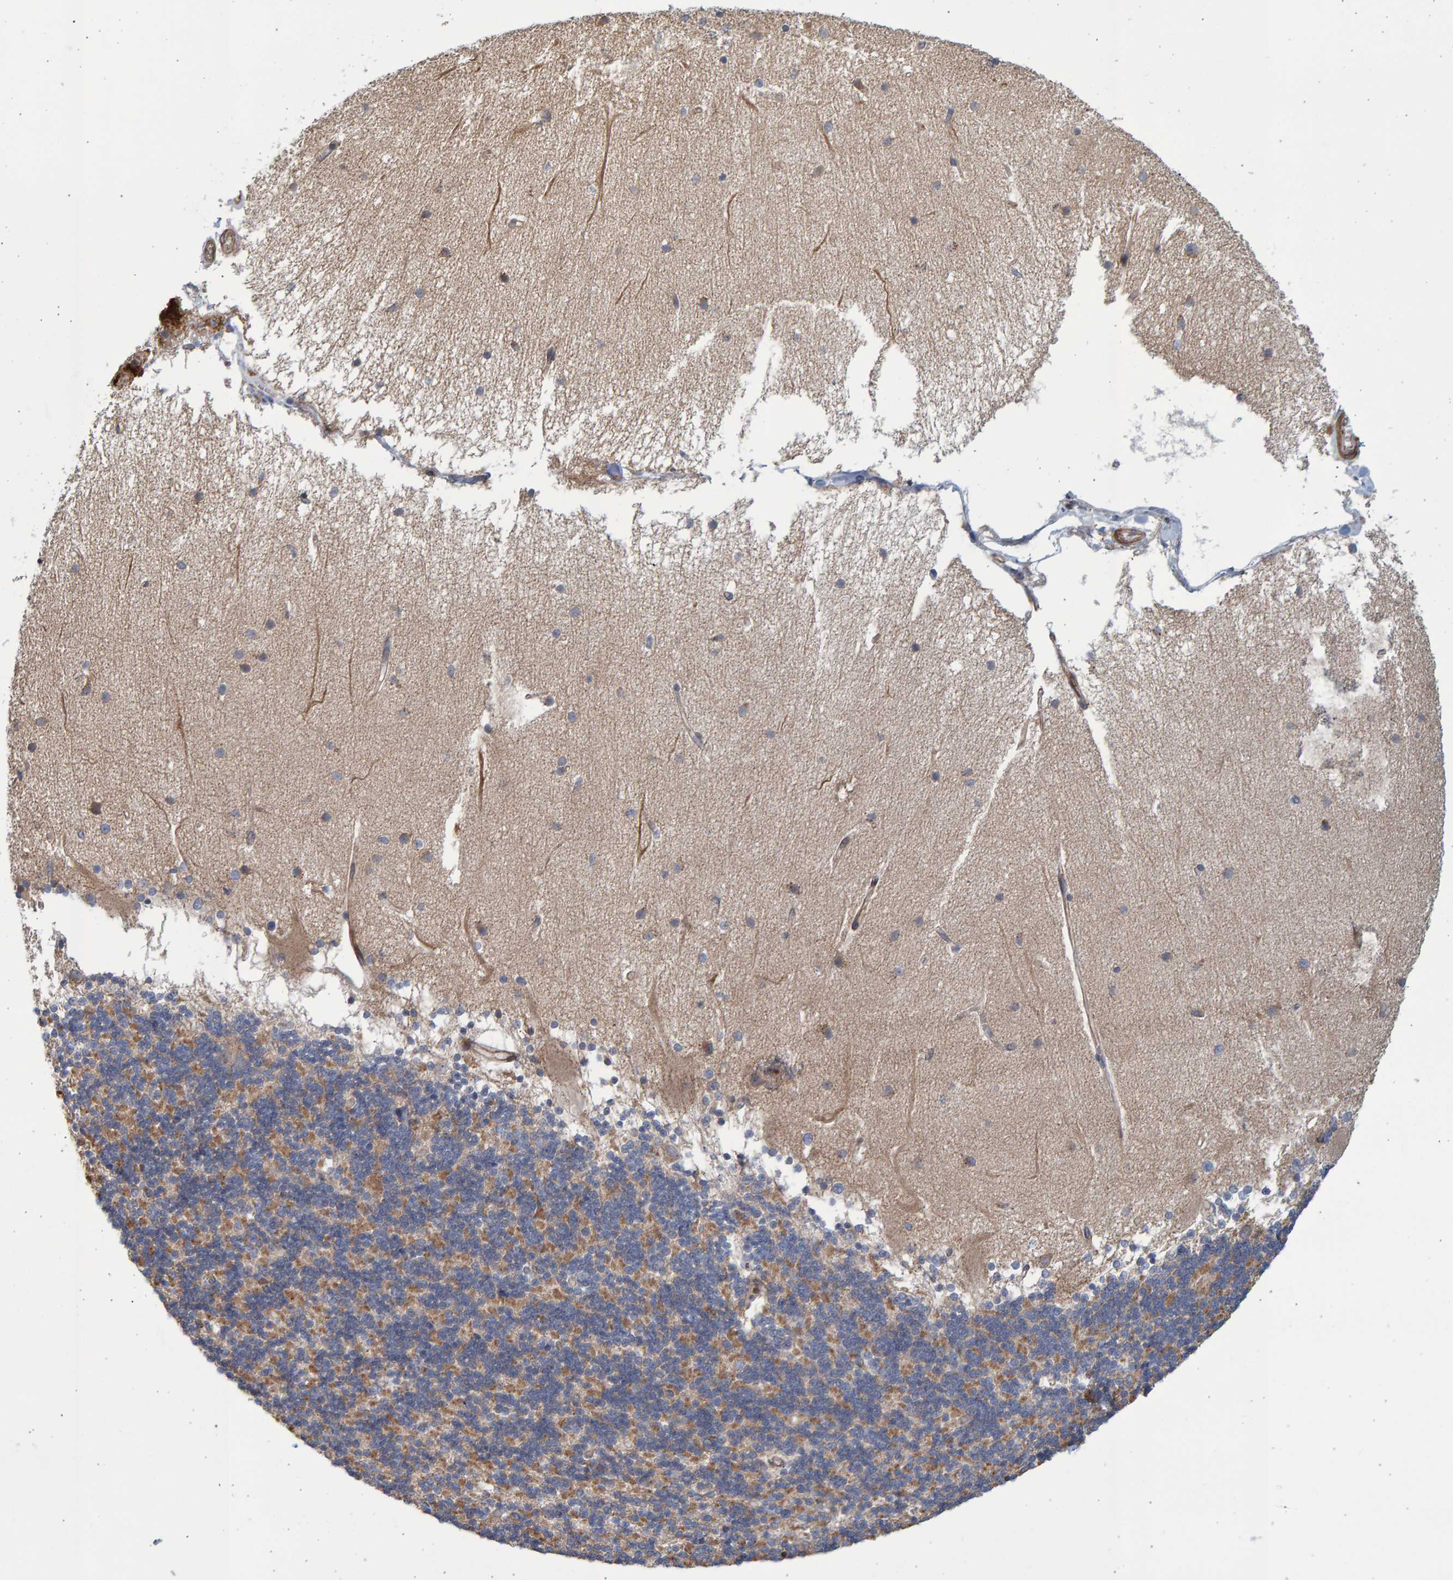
{"staining": {"intensity": "weak", "quantity": "25%-75%", "location": "cytoplasmic/membranous"}, "tissue": "cerebellum", "cell_type": "Cells in granular layer", "image_type": "normal", "snomed": [{"axis": "morphology", "description": "Normal tissue, NOS"}, {"axis": "topography", "description": "Cerebellum"}], "caption": "Cells in granular layer display weak cytoplasmic/membranous staining in about 25%-75% of cells in unremarkable cerebellum.", "gene": "LRBA", "patient": {"sex": "female", "age": 54}}